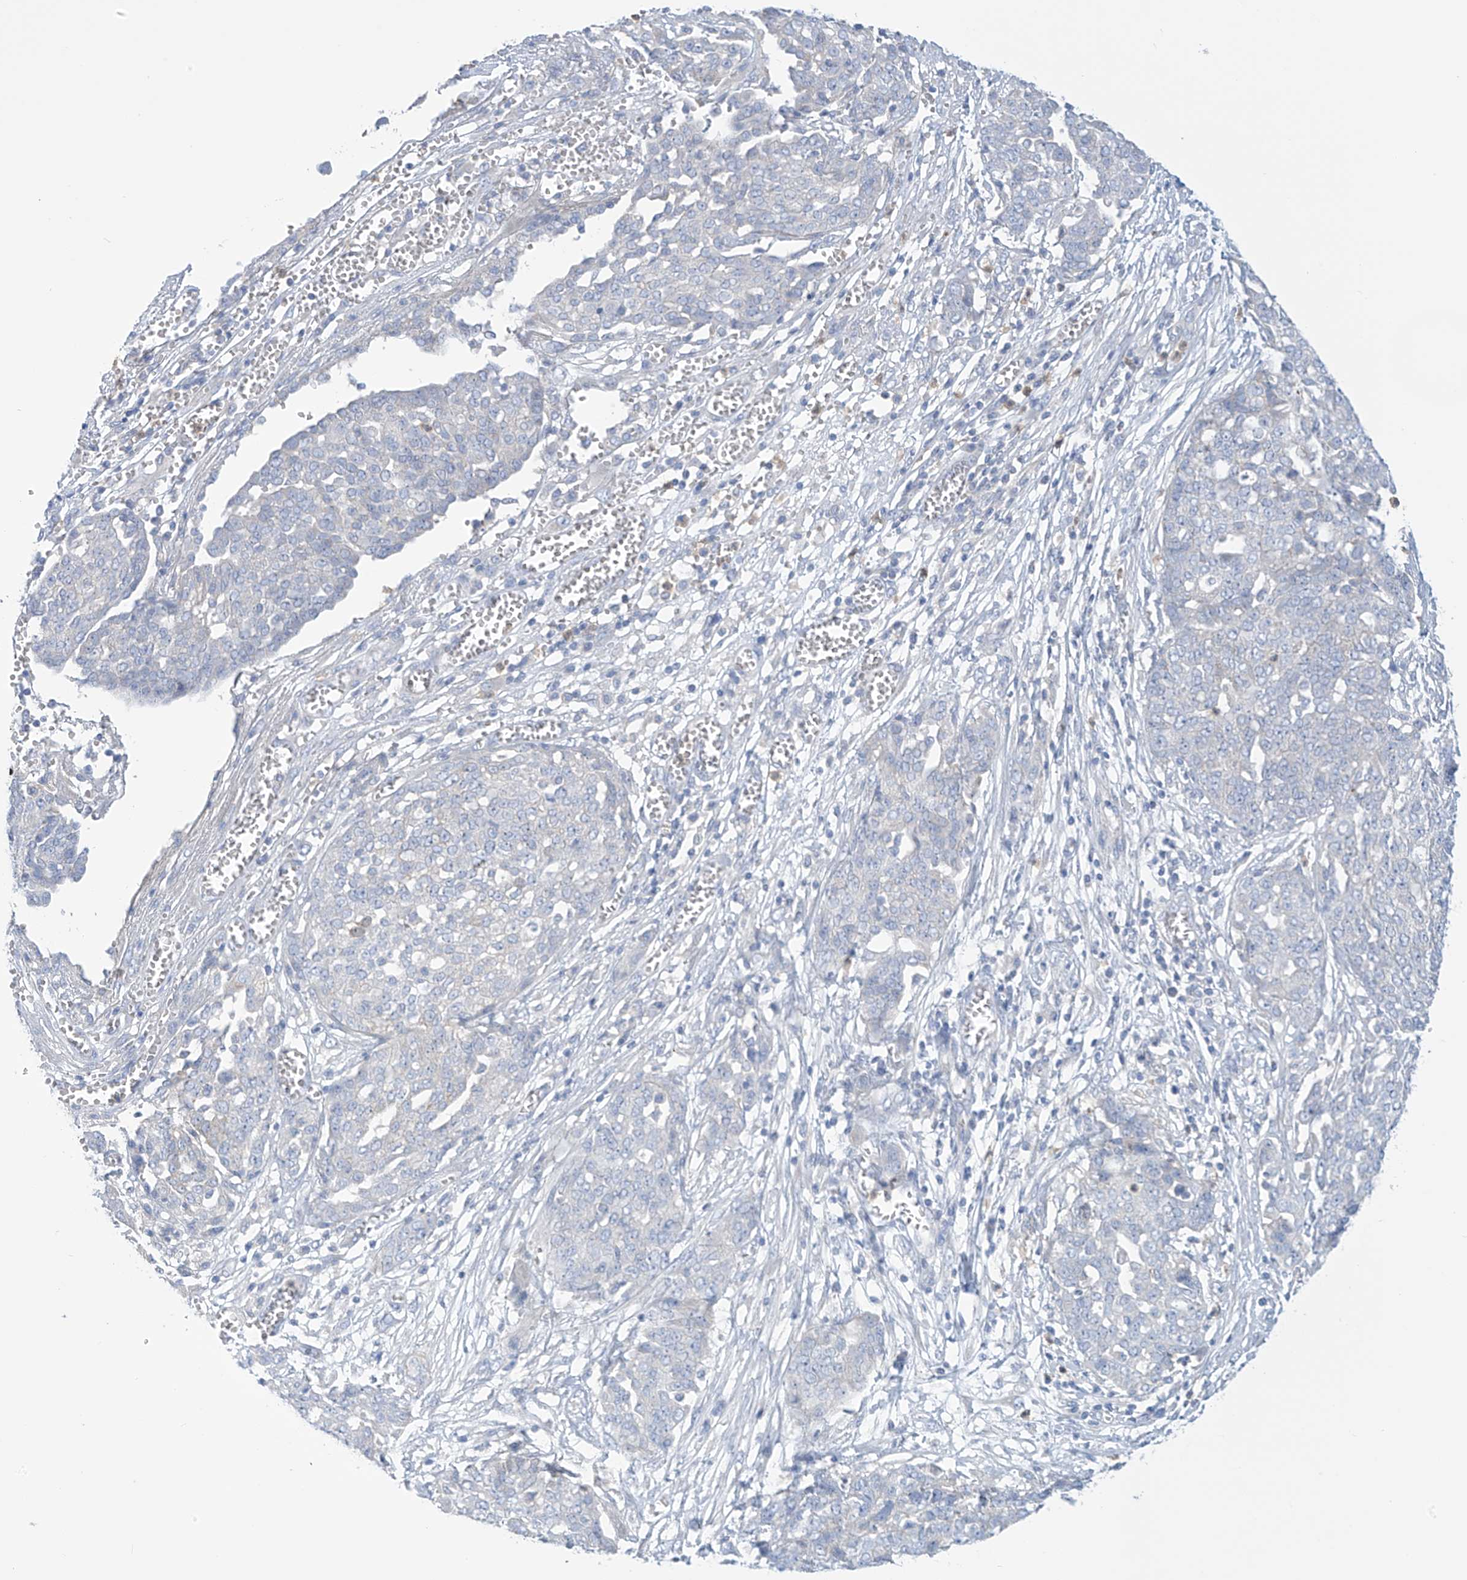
{"staining": {"intensity": "negative", "quantity": "none", "location": "none"}, "tissue": "ovarian cancer", "cell_type": "Tumor cells", "image_type": "cancer", "snomed": [{"axis": "morphology", "description": "Cystadenocarcinoma, serous, NOS"}, {"axis": "topography", "description": "Soft tissue"}, {"axis": "topography", "description": "Ovary"}], "caption": "Tumor cells show no significant protein staining in serous cystadenocarcinoma (ovarian). (Brightfield microscopy of DAB IHC at high magnification).", "gene": "FABP2", "patient": {"sex": "female", "age": 57}}